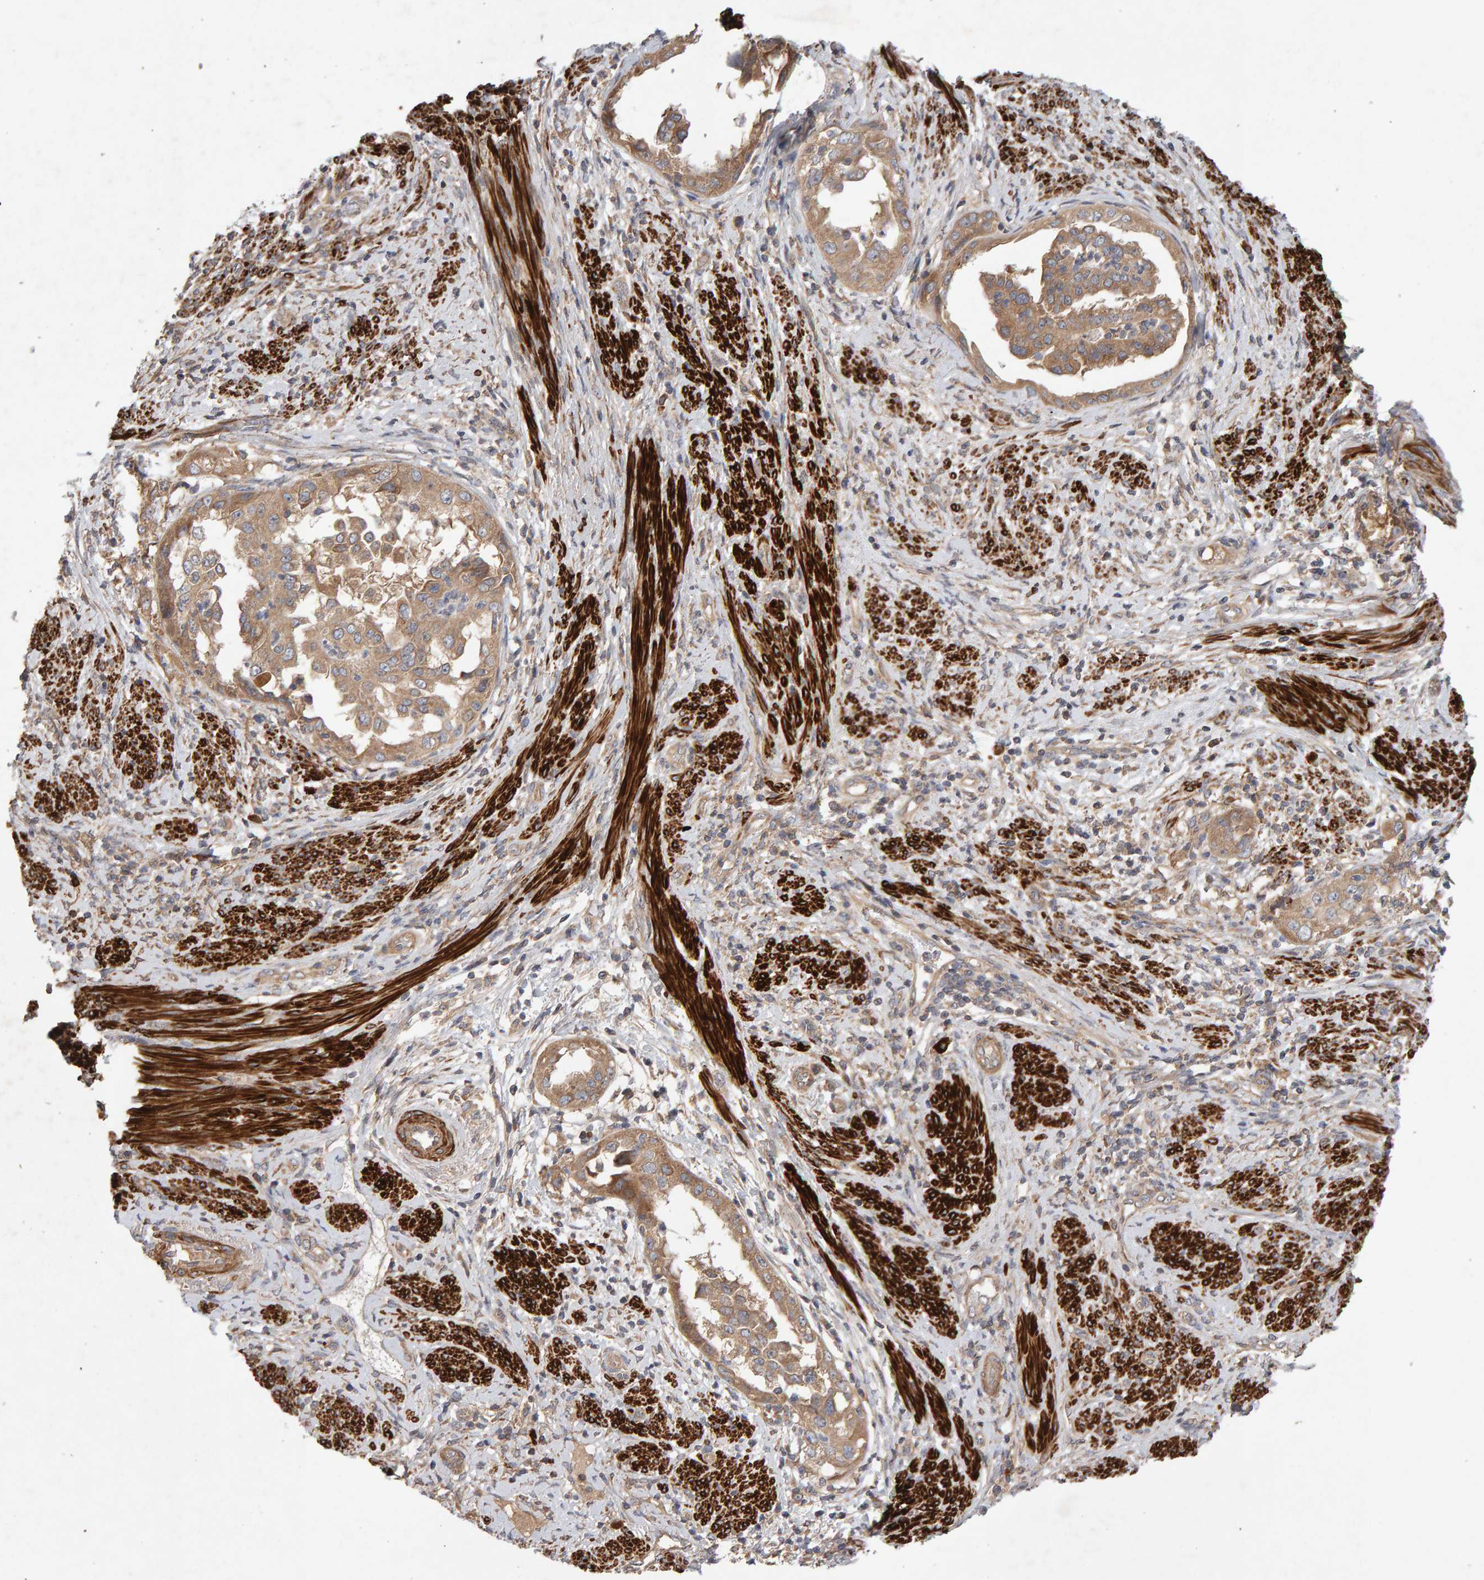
{"staining": {"intensity": "weak", "quantity": ">75%", "location": "cytoplasmic/membranous"}, "tissue": "endometrial cancer", "cell_type": "Tumor cells", "image_type": "cancer", "snomed": [{"axis": "morphology", "description": "Adenocarcinoma, NOS"}, {"axis": "topography", "description": "Endometrium"}], "caption": "Endometrial cancer stained with a protein marker displays weak staining in tumor cells.", "gene": "RNF19A", "patient": {"sex": "female", "age": 85}}